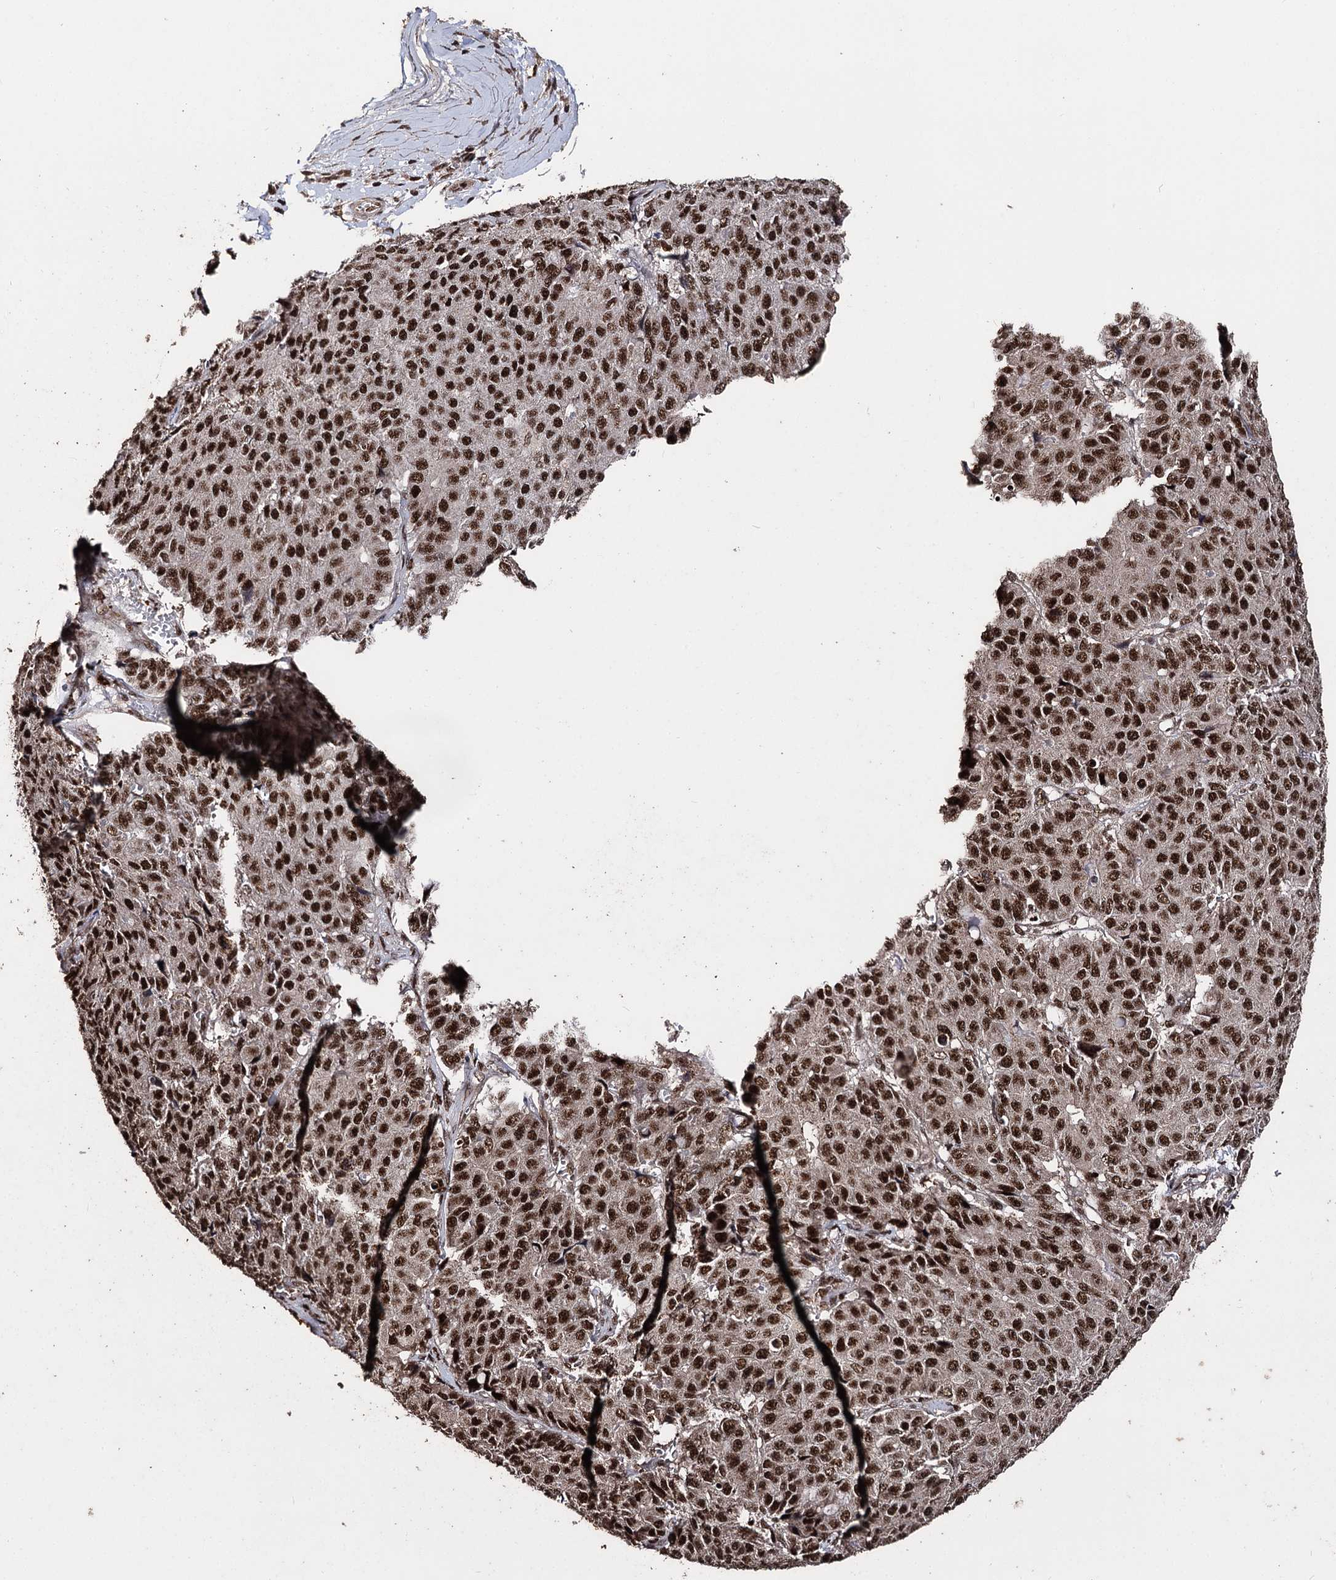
{"staining": {"intensity": "strong", "quantity": ">75%", "location": "nuclear"}, "tissue": "pancreatic cancer", "cell_type": "Tumor cells", "image_type": "cancer", "snomed": [{"axis": "morphology", "description": "Adenocarcinoma, NOS"}, {"axis": "topography", "description": "Pancreas"}], "caption": "This histopathology image reveals IHC staining of pancreatic cancer, with high strong nuclear positivity in approximately >75% of tumor cells.", "gene": "U2SURP", "patient": {"sex": "male", "age": 50}}